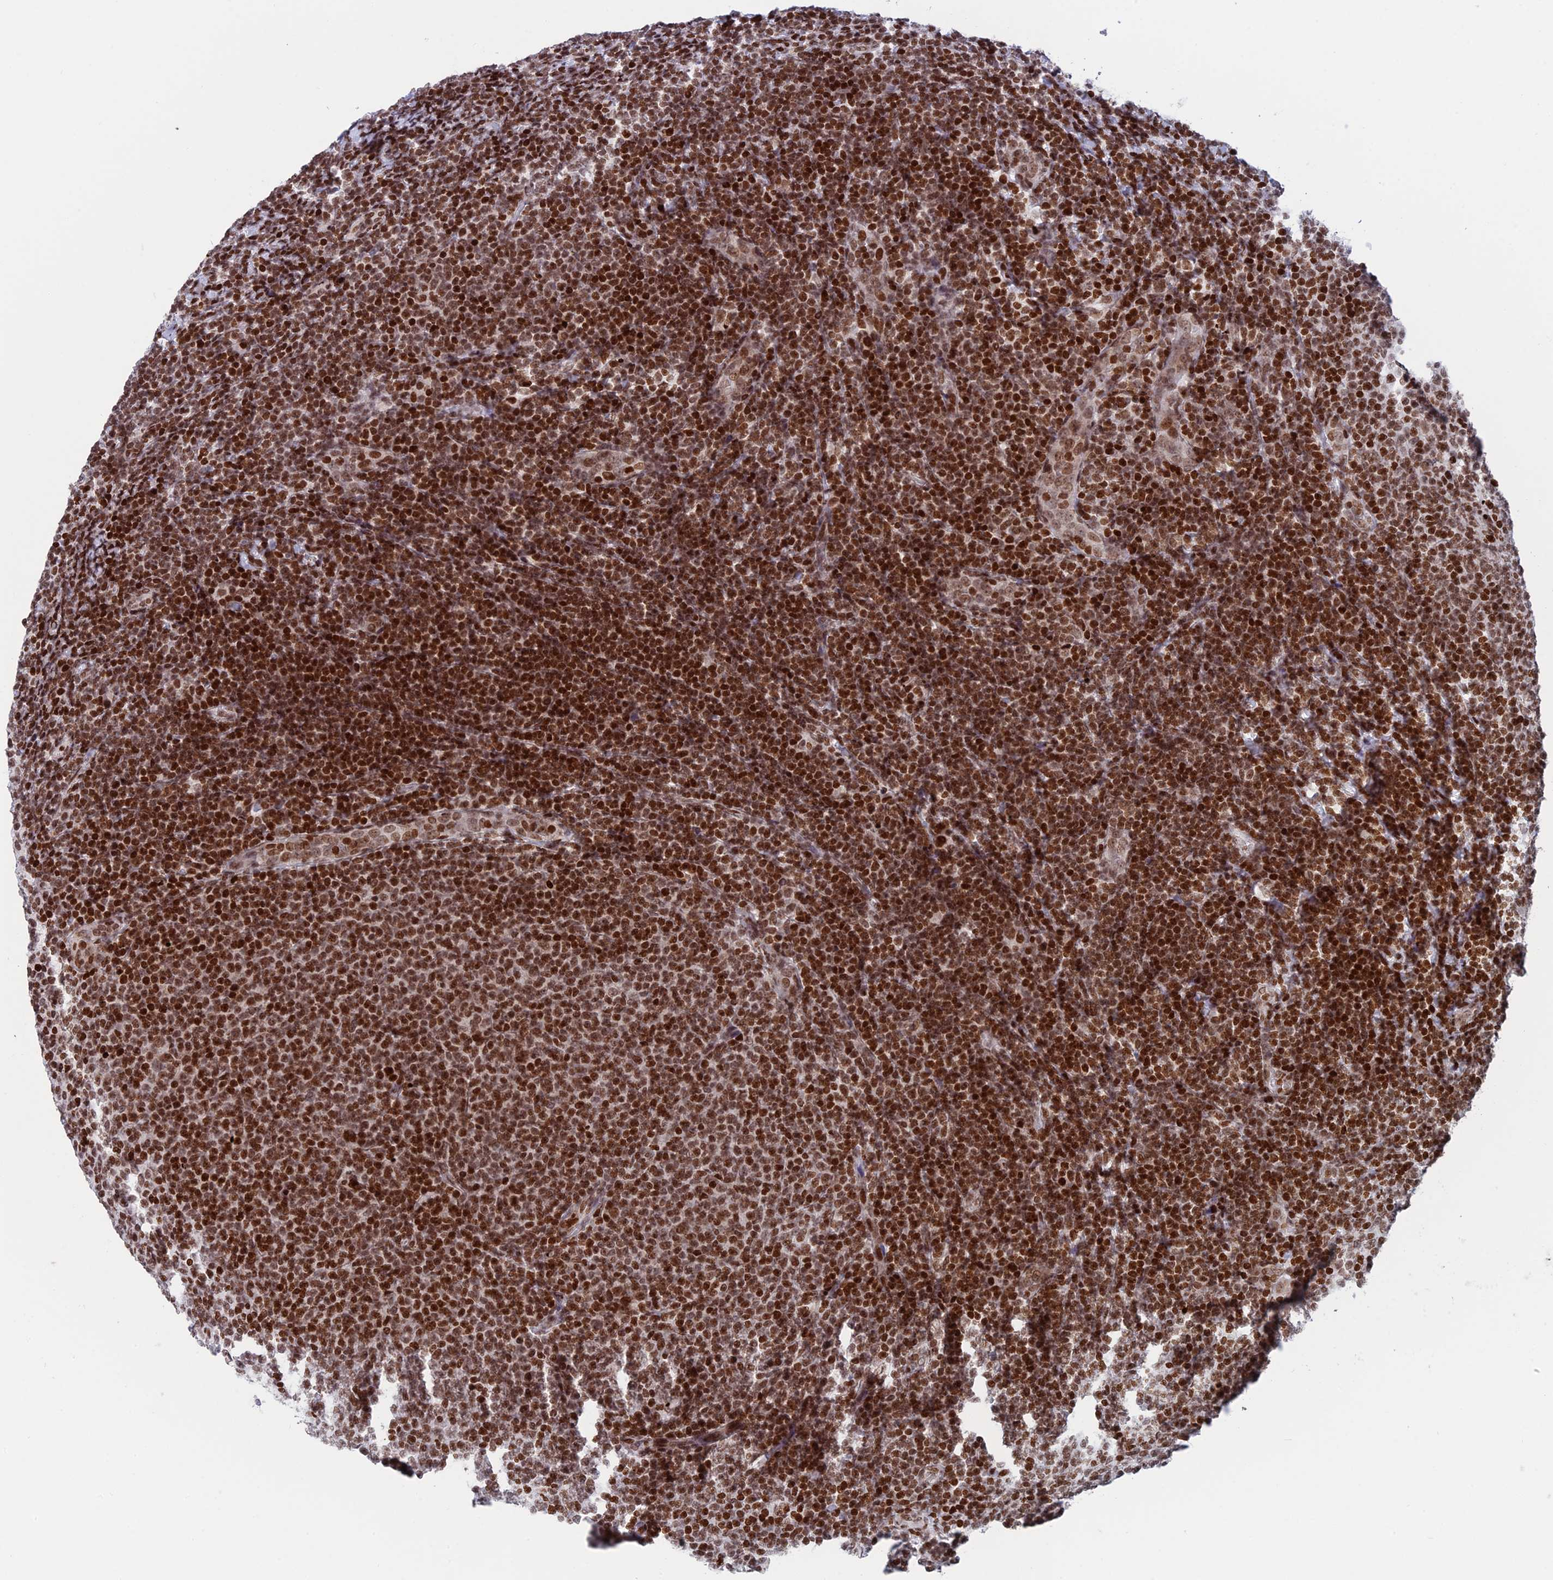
{"staining": {"intensity": "moderate", "quantity": ">75%", "location": "nuclear"}, "tissue": "lymphoma", "cell_type": "Tumor cells", "image_type": "cancer", "snomed": [{"axis": "morphology", "description": "Malignant lymphoma, non-Hodgkin's type, Low grade"}, {"axis": "topography", "description": "Lymph node"}], "caption": "The micrograph reveals a brown stain indicating the presence of a protein in the nuclear of tumor cells in low-grade malignant lymphoma, non-Hodgkin's type.", "gene": "RPAP1", "patient": {"sex": "male", "age": 66}}